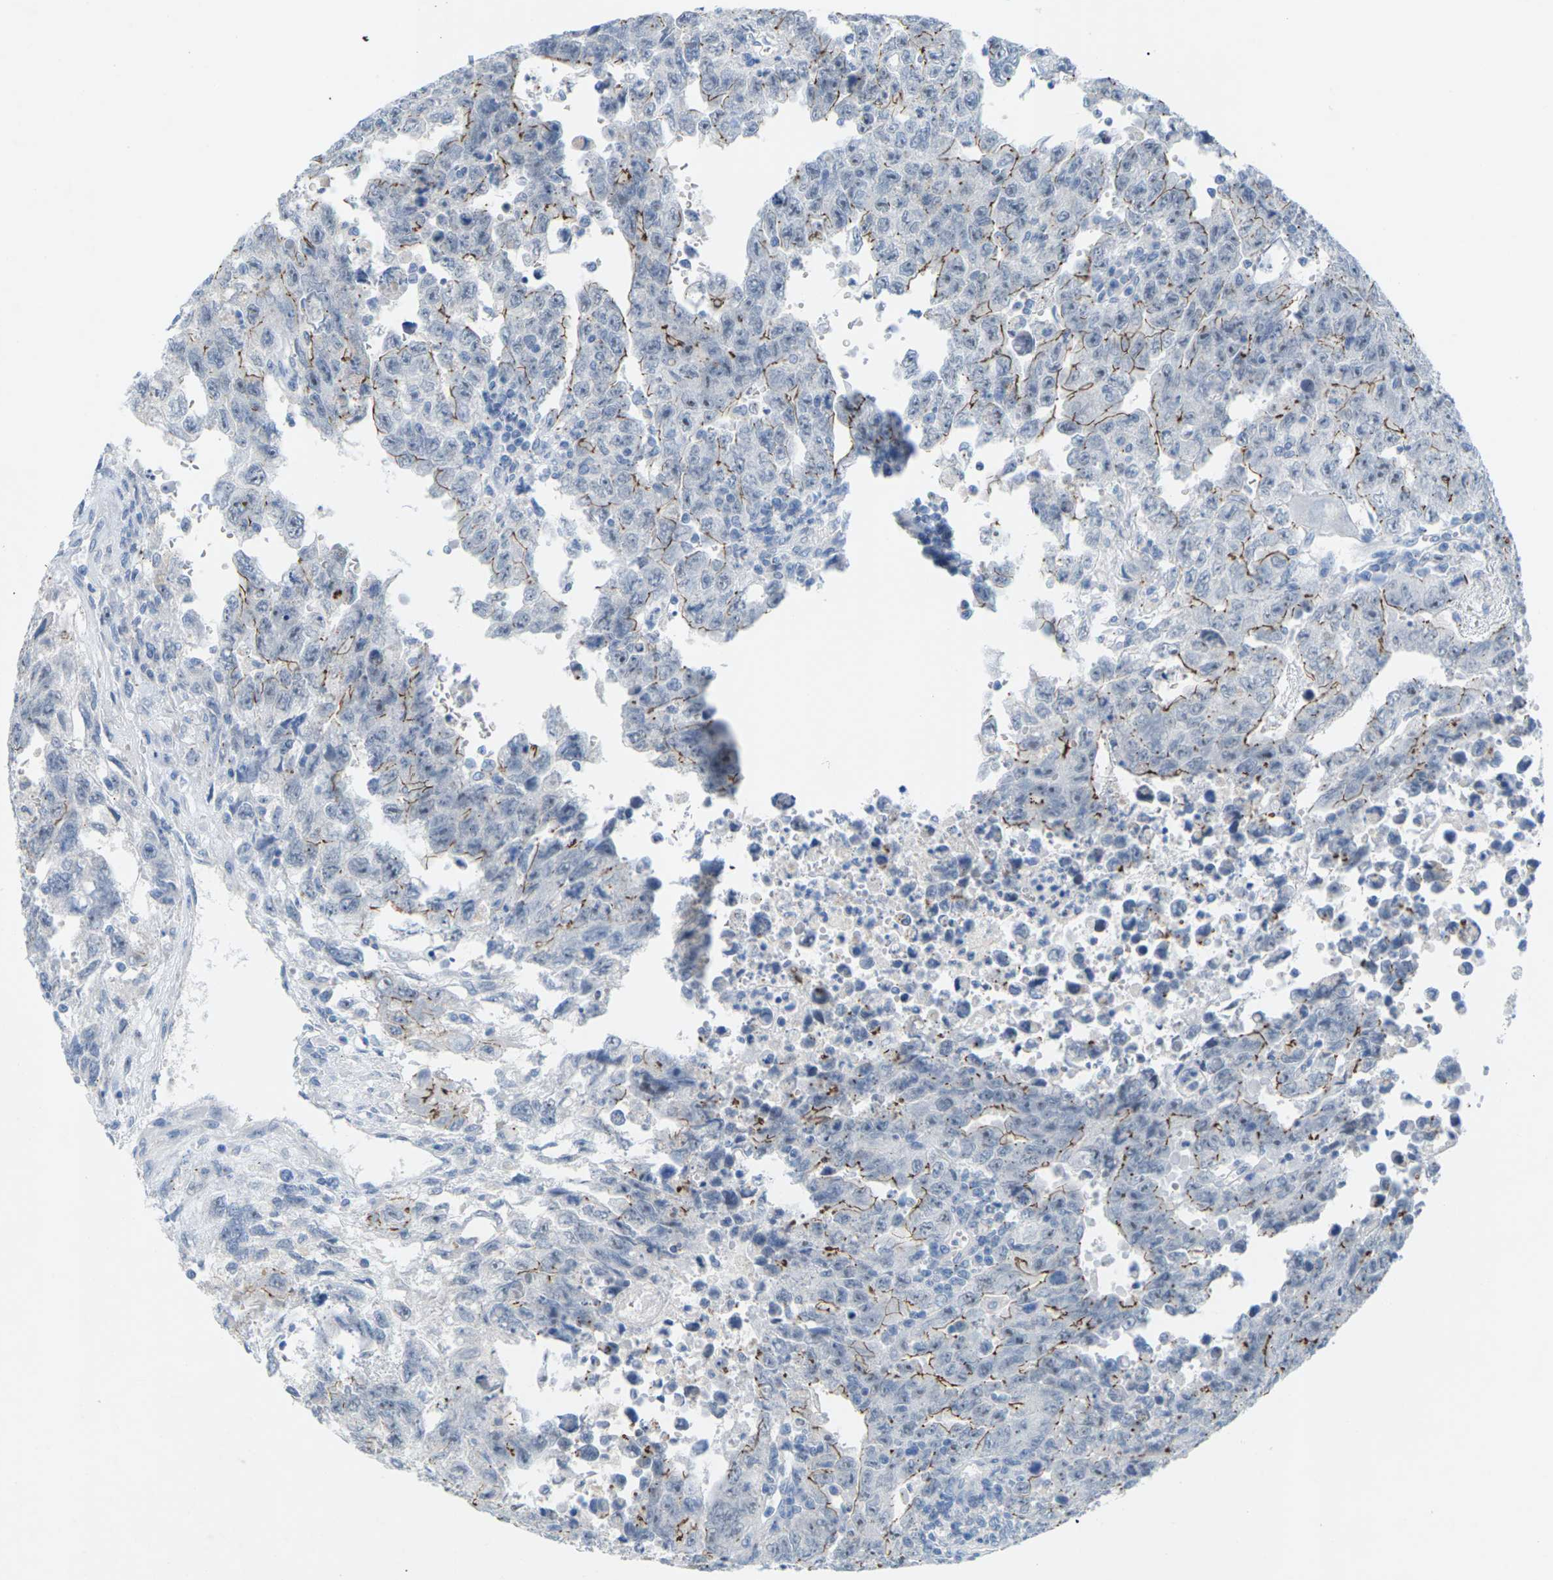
{"staining": {"intensity": "moderate", "quantity": "<25%", "location": "cytoplasmic/membranous"}, "tissue": "testis cancer", "cell_type": "Tumor cells", "image_type": "cancer", "snomed": [{"axis": "morphology", "description": "Carcinoma, Embryonal, NOS"}, {"axis": "topography", "description": "Testis"}], "caption": "Embryonal carcinoma (testis) tissue demonstrates moderate cytoplasmic/membranous staining in approximately <25% of tumor cells The protein is stained brown, and the nuclei are stained in blue (DAB IHC with brightfield microscopy, high magnification).", "gene": "CLDN3", "patient": {"sex": "male", "age": 28}}